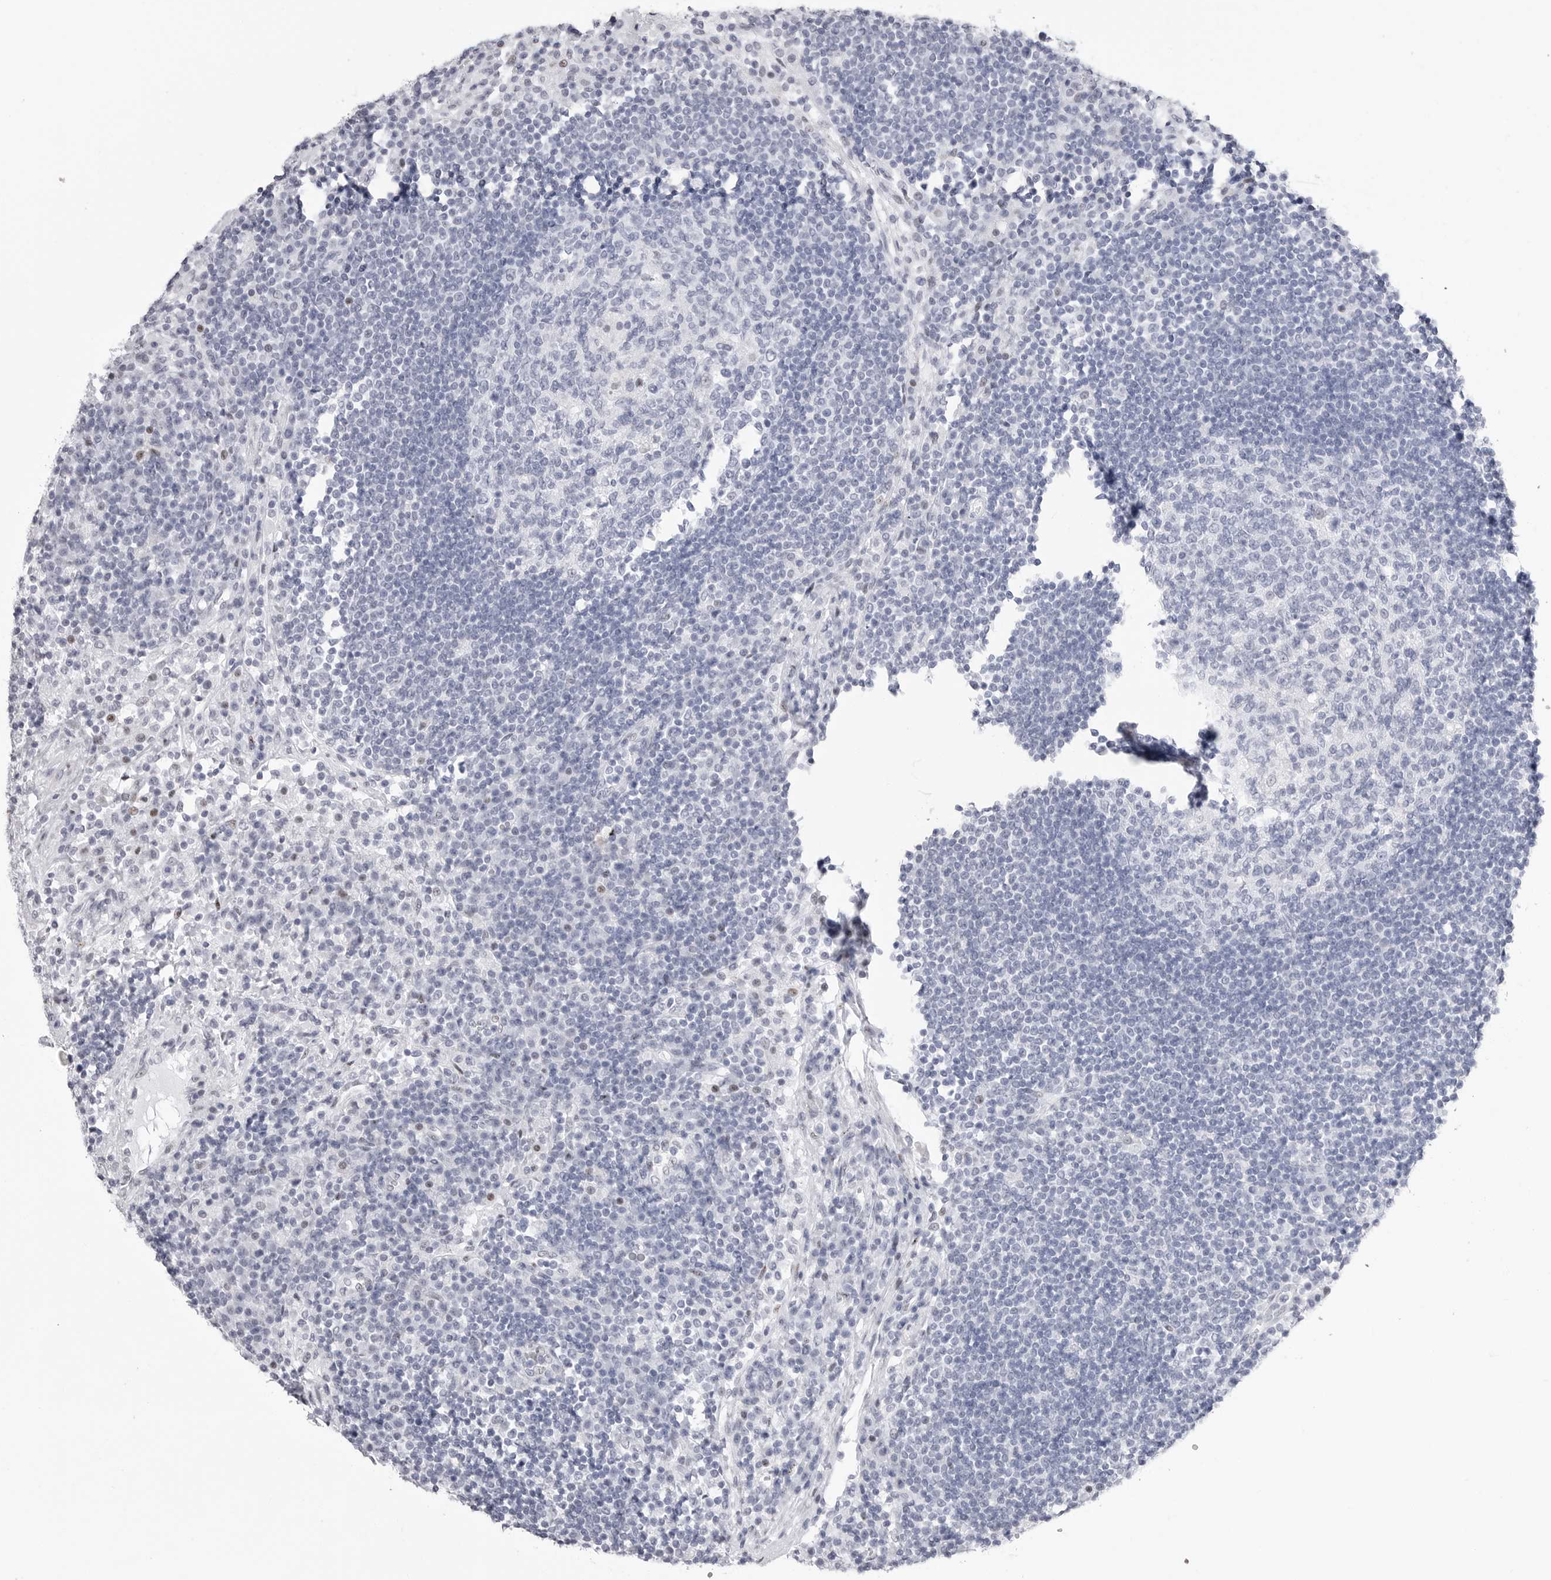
{"staining": {"intensity": "negative", "quantity": "none", "location": "none"}, "tissue": "lymph node", "cell_type": "Germinal center cells", "image_type": "normal", "snomed": [{"axis": "morphology", "description": "Normal tissue, NOS"}, {"axis": "topography", "description": "Lymph node"}], "caption": "DAB (3,3'-diaminobenzidine) immunohistochemical staining of unremarkable lymph node shows no significant staining in germinal center cells. The staining is performed using DAB brown chromogen with nuclei counter-stained in using hematoxylin.", "gene": "TSSK1B", "patient": {"sex": "female", "age": 53}}